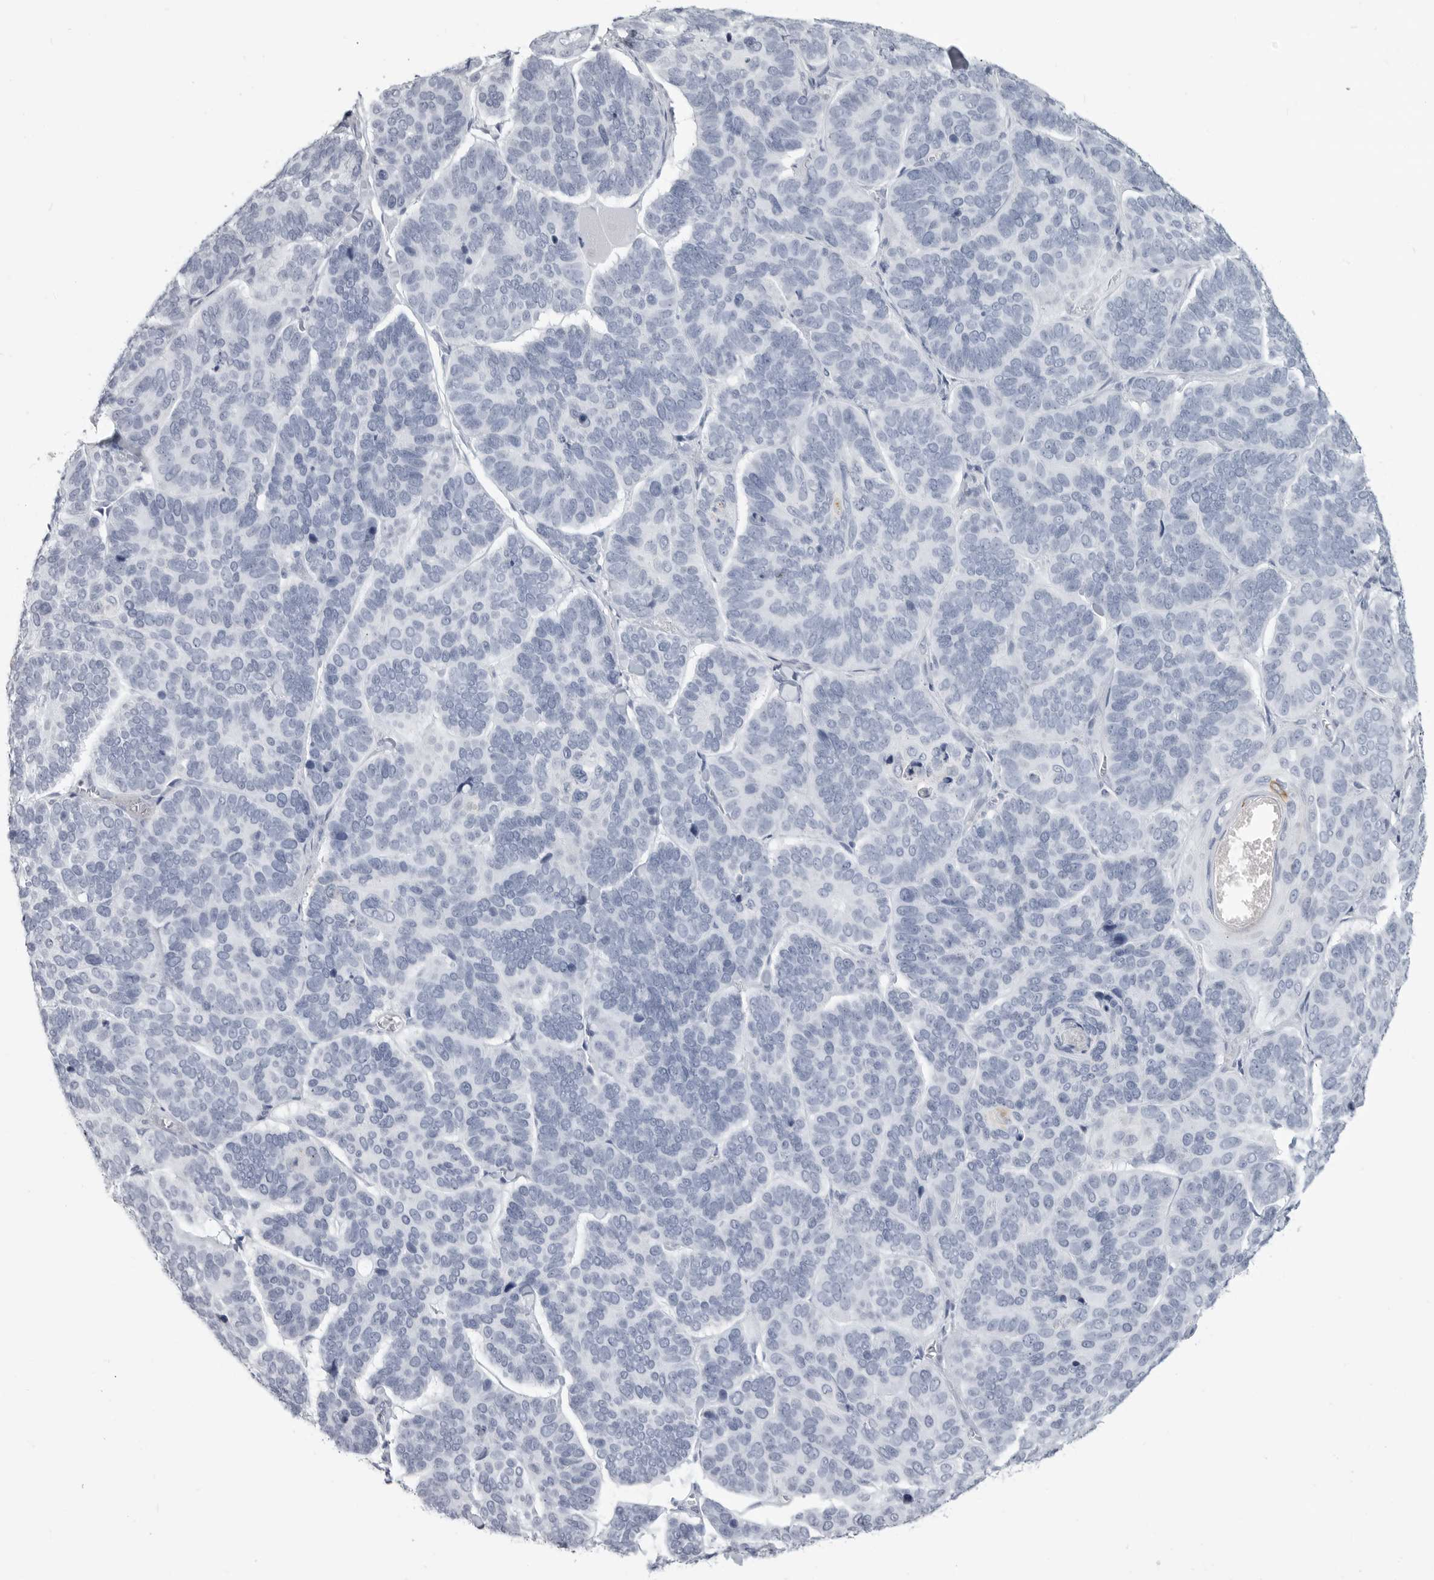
{"staining": {"intensity": "negative", "quantity": "none", "location": "none"}, "tissue": "skin cancer", "cell_type": "Tumor cells", "image_type": "cancer", "snomed": [{"axis": "morphology", "description": "Basal cell carcinoma"}, {"axis": "topography", "description": "Skin"}], "caption": "Skin cancer (basal cell carcinoma) was stained to show a protein in brown. There is no significant staining in tumor cells. (DAB immunohistochemistry (IHC) visualized using brightfield microscopy, high magnification).", "gene": "LY6D", "patient": {"sex": "male", "age": 62}}